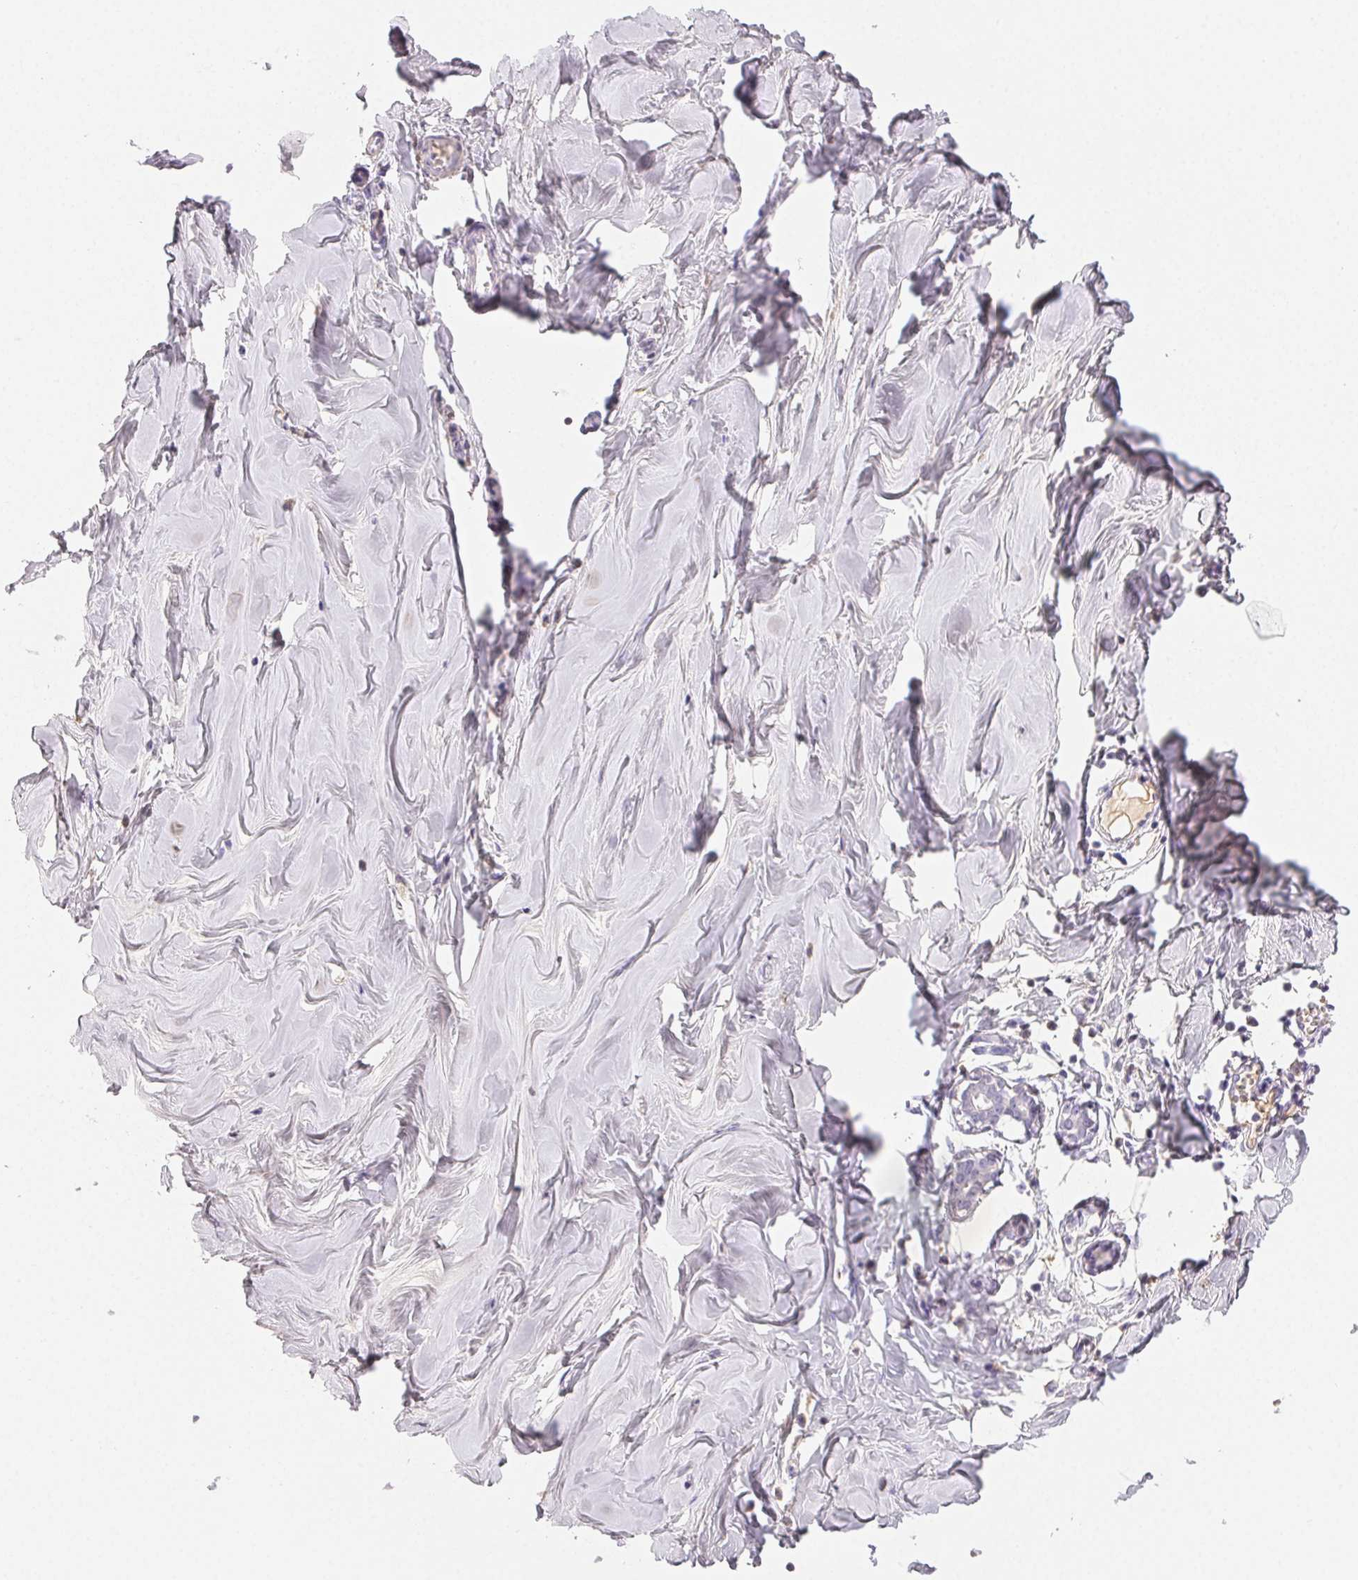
{"staining": {"intensity": "negative", "quantity": "none", "location": "none"}, "tissue": "breast", "cell_type": "Adipocytes", "image_type": "normal", "snomed": [{"axis": "morphology", "description": "Normal tissue, NOS"}, {"axis": "topography", "description": "Breast"}], "caption": "Adipocytes are negative for brown protein staining in benign breast. (DAB immunohistochemistry with hematoxylin counter stain).", "gene": "PADI4", "patient": {"sex": "female", "age": 27}}